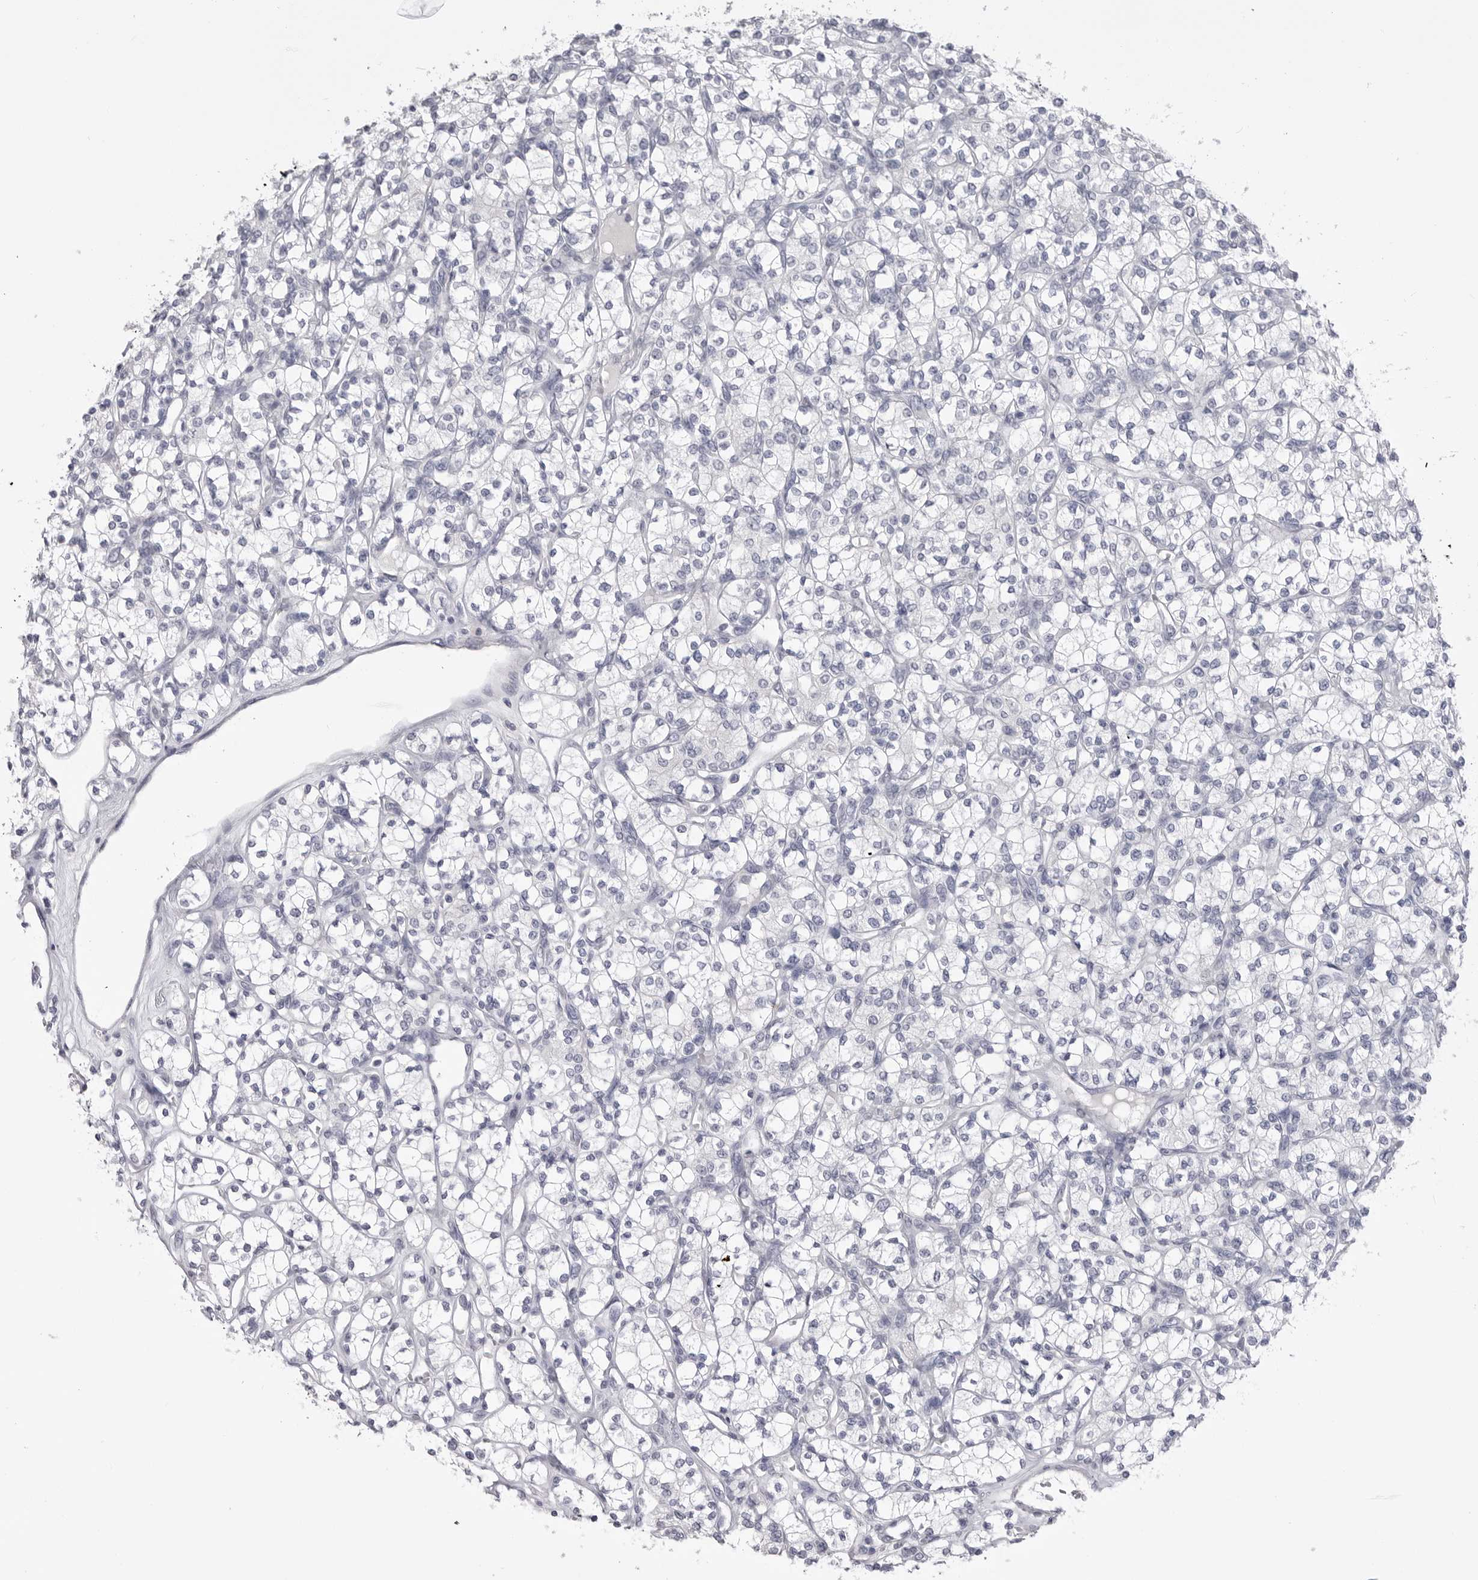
{"staining": {"intensity": "negative", "quantity": "none", "location": "none"}, "tissue": "renal cancer", "cell_type": "Tumor cells", "image_type": "cancer", "snomed": [{"axis": "morphology", "description": "Adenocarcinoma, NOS"}, {"axis": "topography", "description": "Kidney"}], "caption": "Tumor cells are negative for protein expression in human renal adenocarcinoma.", "gene": "CPB1", "patient": {"sex": "male", "age": 77}}